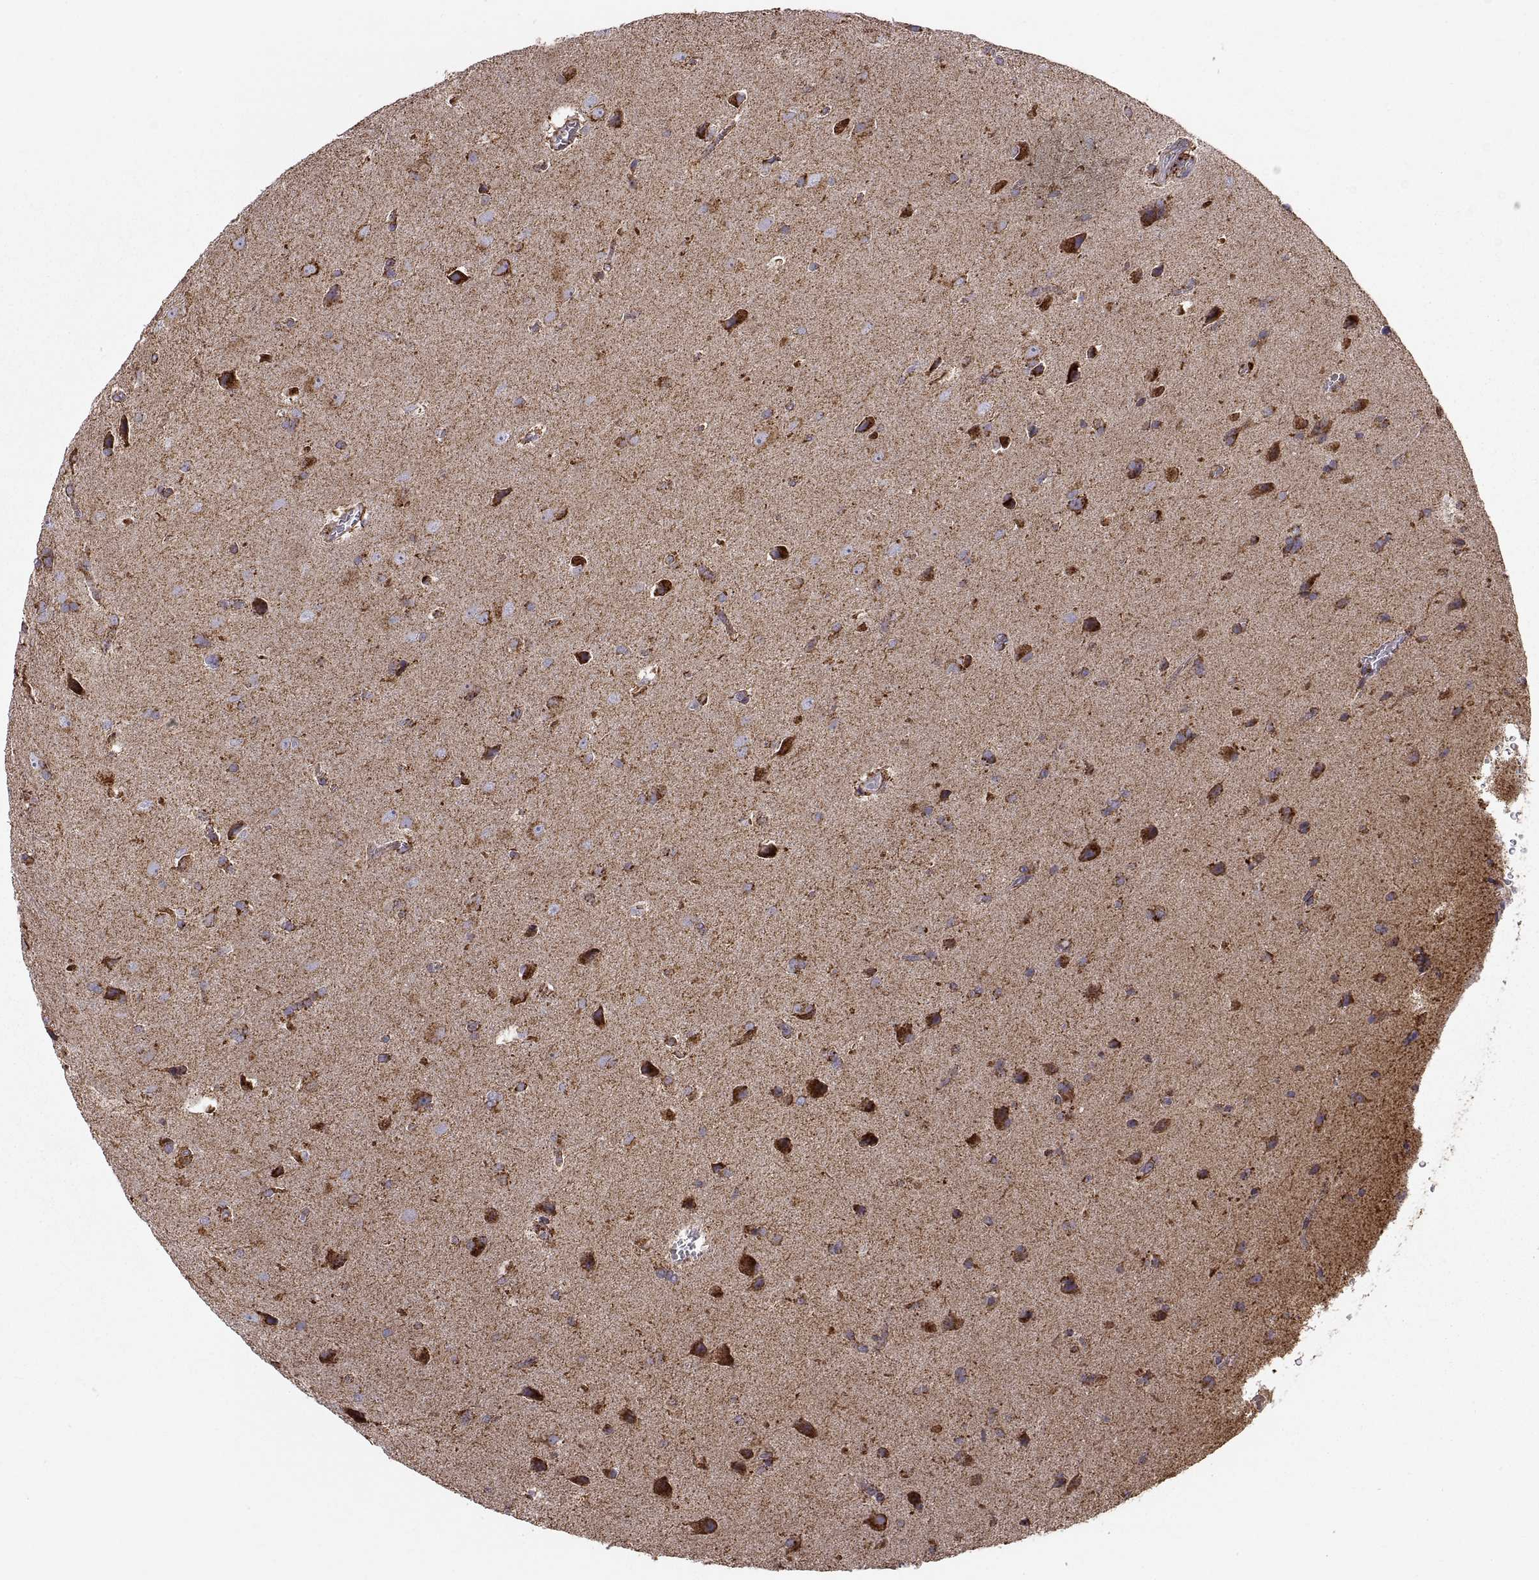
{"staining": {"intensity": "strong", "quantity": "<25%", "location": "cytoplasmic/membranous"}, "tissue": "glioma", "cell_type": "Tumor cells", "image_type": "cancer", "snomed": [{"axis": "morphology", "description": "Glioma, malignant, Low grade"}, {"axis": "topography", "description": "Brain"}], "caption": "Immunohistochemical staining of human glioma demonstrates medium levels of strong cytoplasmic/membranous staining in approximately <25% of tumor cells.", "gene": "ARSD", "patient": {"sex": "male", "age": 58}}